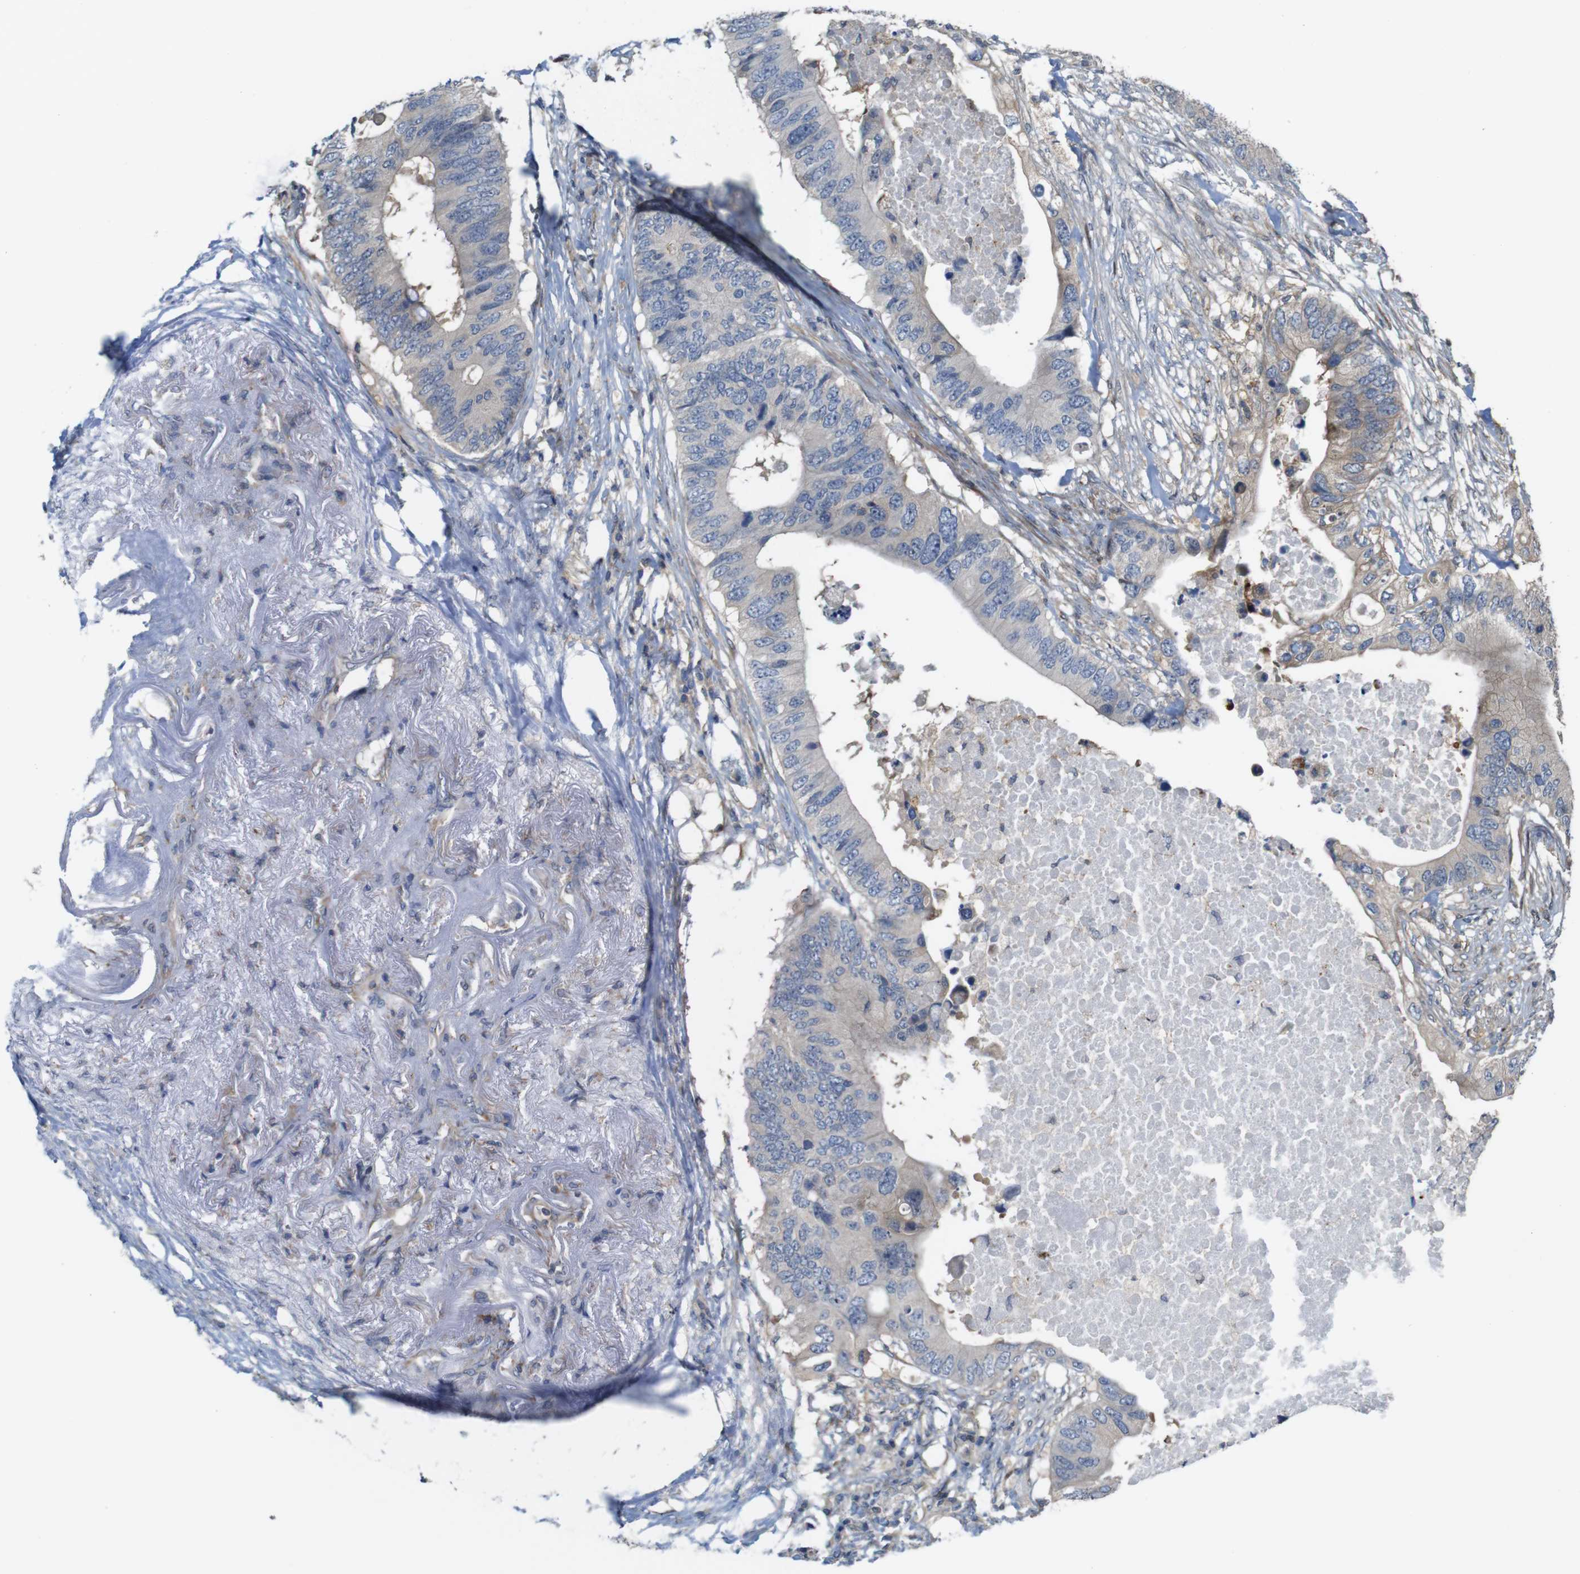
{"staining": {"intensity": "weak", "quantity": "<25%", "location": "cytoplasmic/membranous"}, "tissue": "colorectal cancer", "cell_type": "Tumor cells", "image_type": "cancer", "snomed": [{"axis": "morphology", "description": "Adenocarcinoma, NOS"}, {"axis": "topography", "description": "Colon"}], "caption": "High magnification brightfield microscopy of adenocarcinoma (colorectal) stained with DAB (3,3'-diaminobenzidine) (brown) and counterstained with hematoxylin (blue): tumor cells show no significant expression.", "gene": "PCOLCE2", "patient": {"sex": "male", "age": 71}}